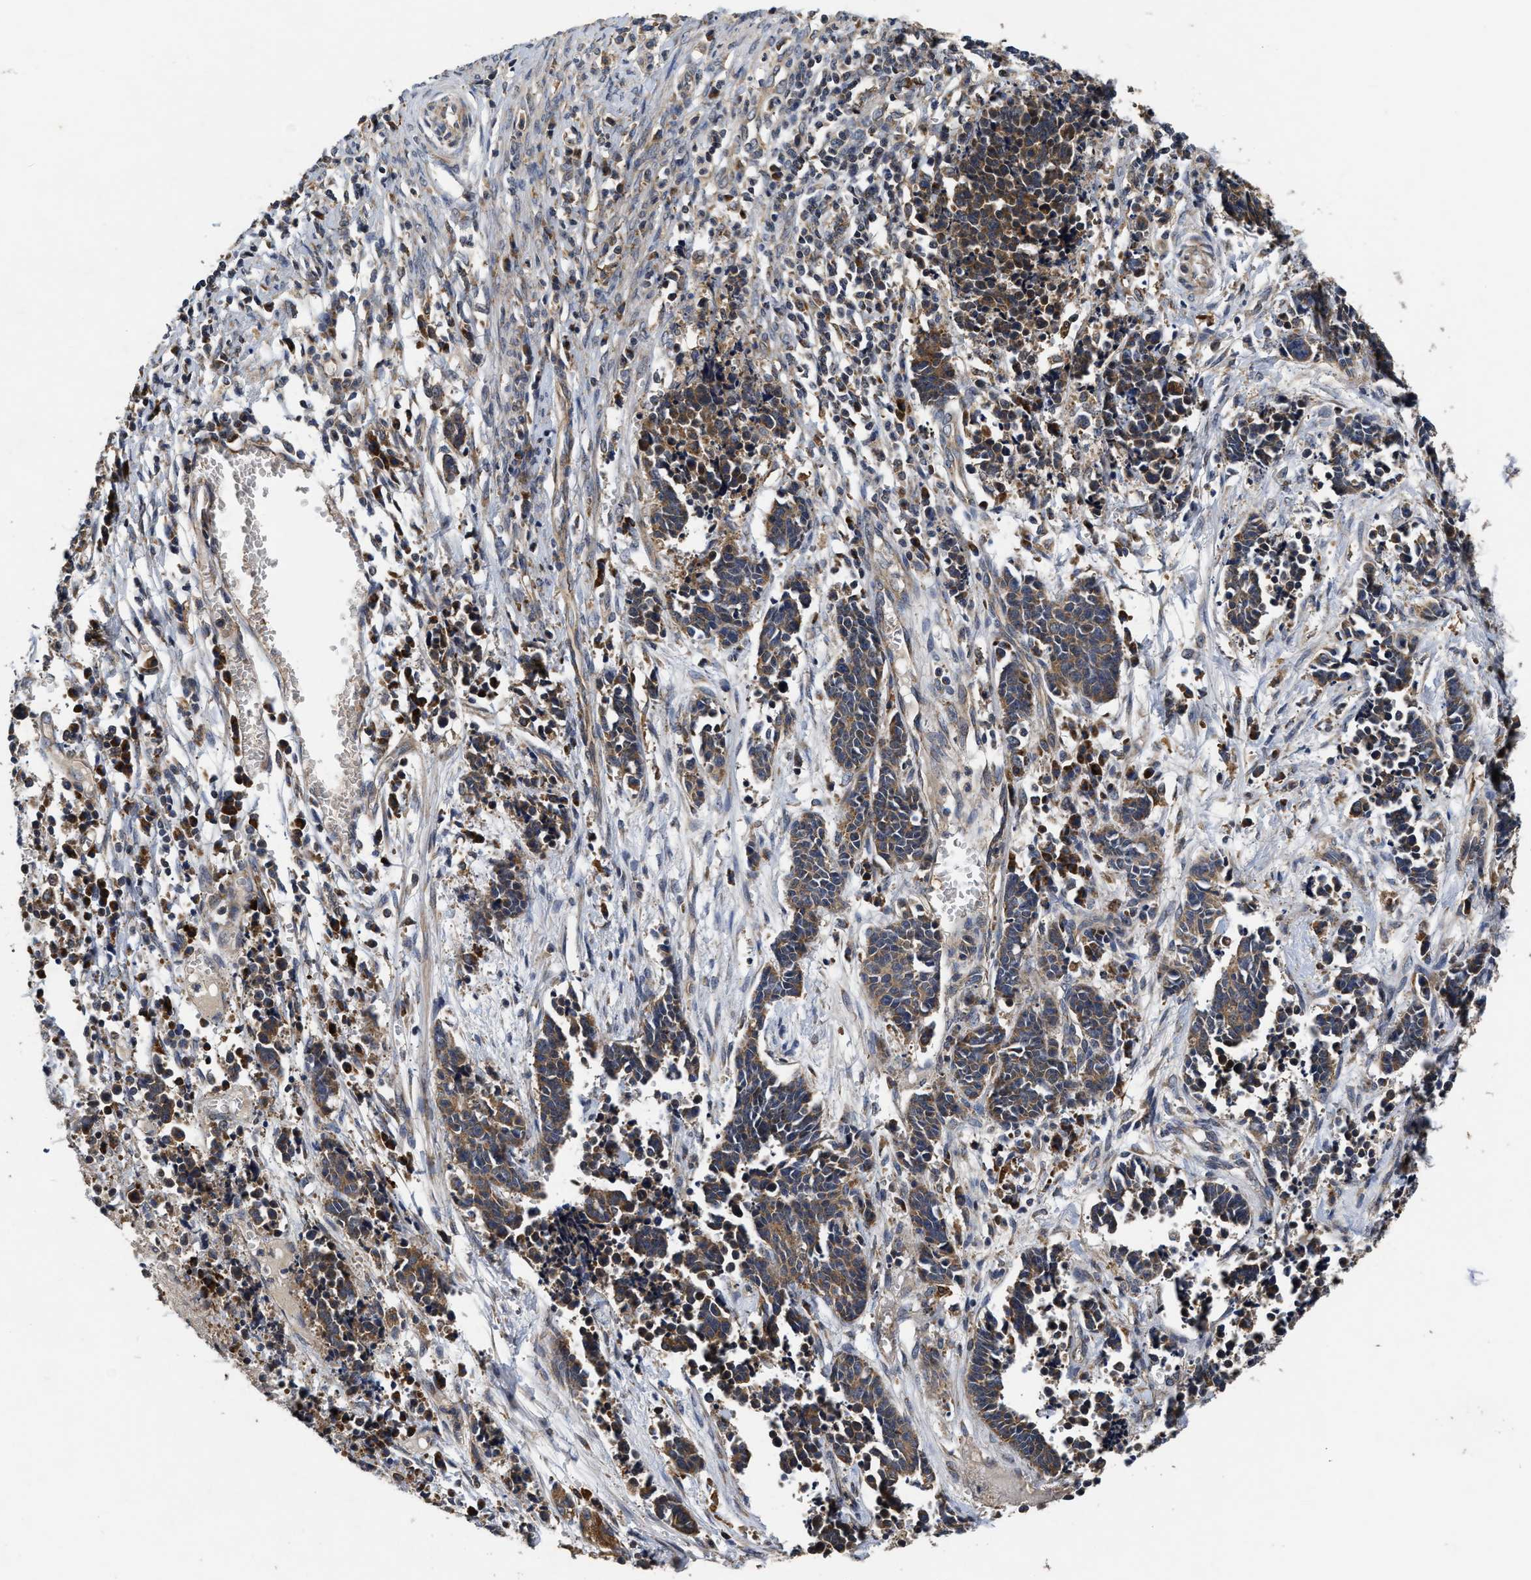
{"staining": {"intensity": "moderate", "quantity": ">75%", "location": "cytoplasmic/membranous"}, "tissue": "cervical cancer", "cell_type": "Tumor cells", "image_type": "cancer", "snomed": [{"axis": "morphology", "description": "Squamous cell carcinoma, NOS"}, {"axis": "topography", "description": "Cervix"}], "caption": "A histopathology image showing moderate cytoplasmic/membranous staining in about >75% of tumor cells in cervical cancer (squamous cell carcinoma), as visualized by brown immunohistochemical staining.", "gene": "EFNA4", "patient": {"sex": "female", "age": 35}}